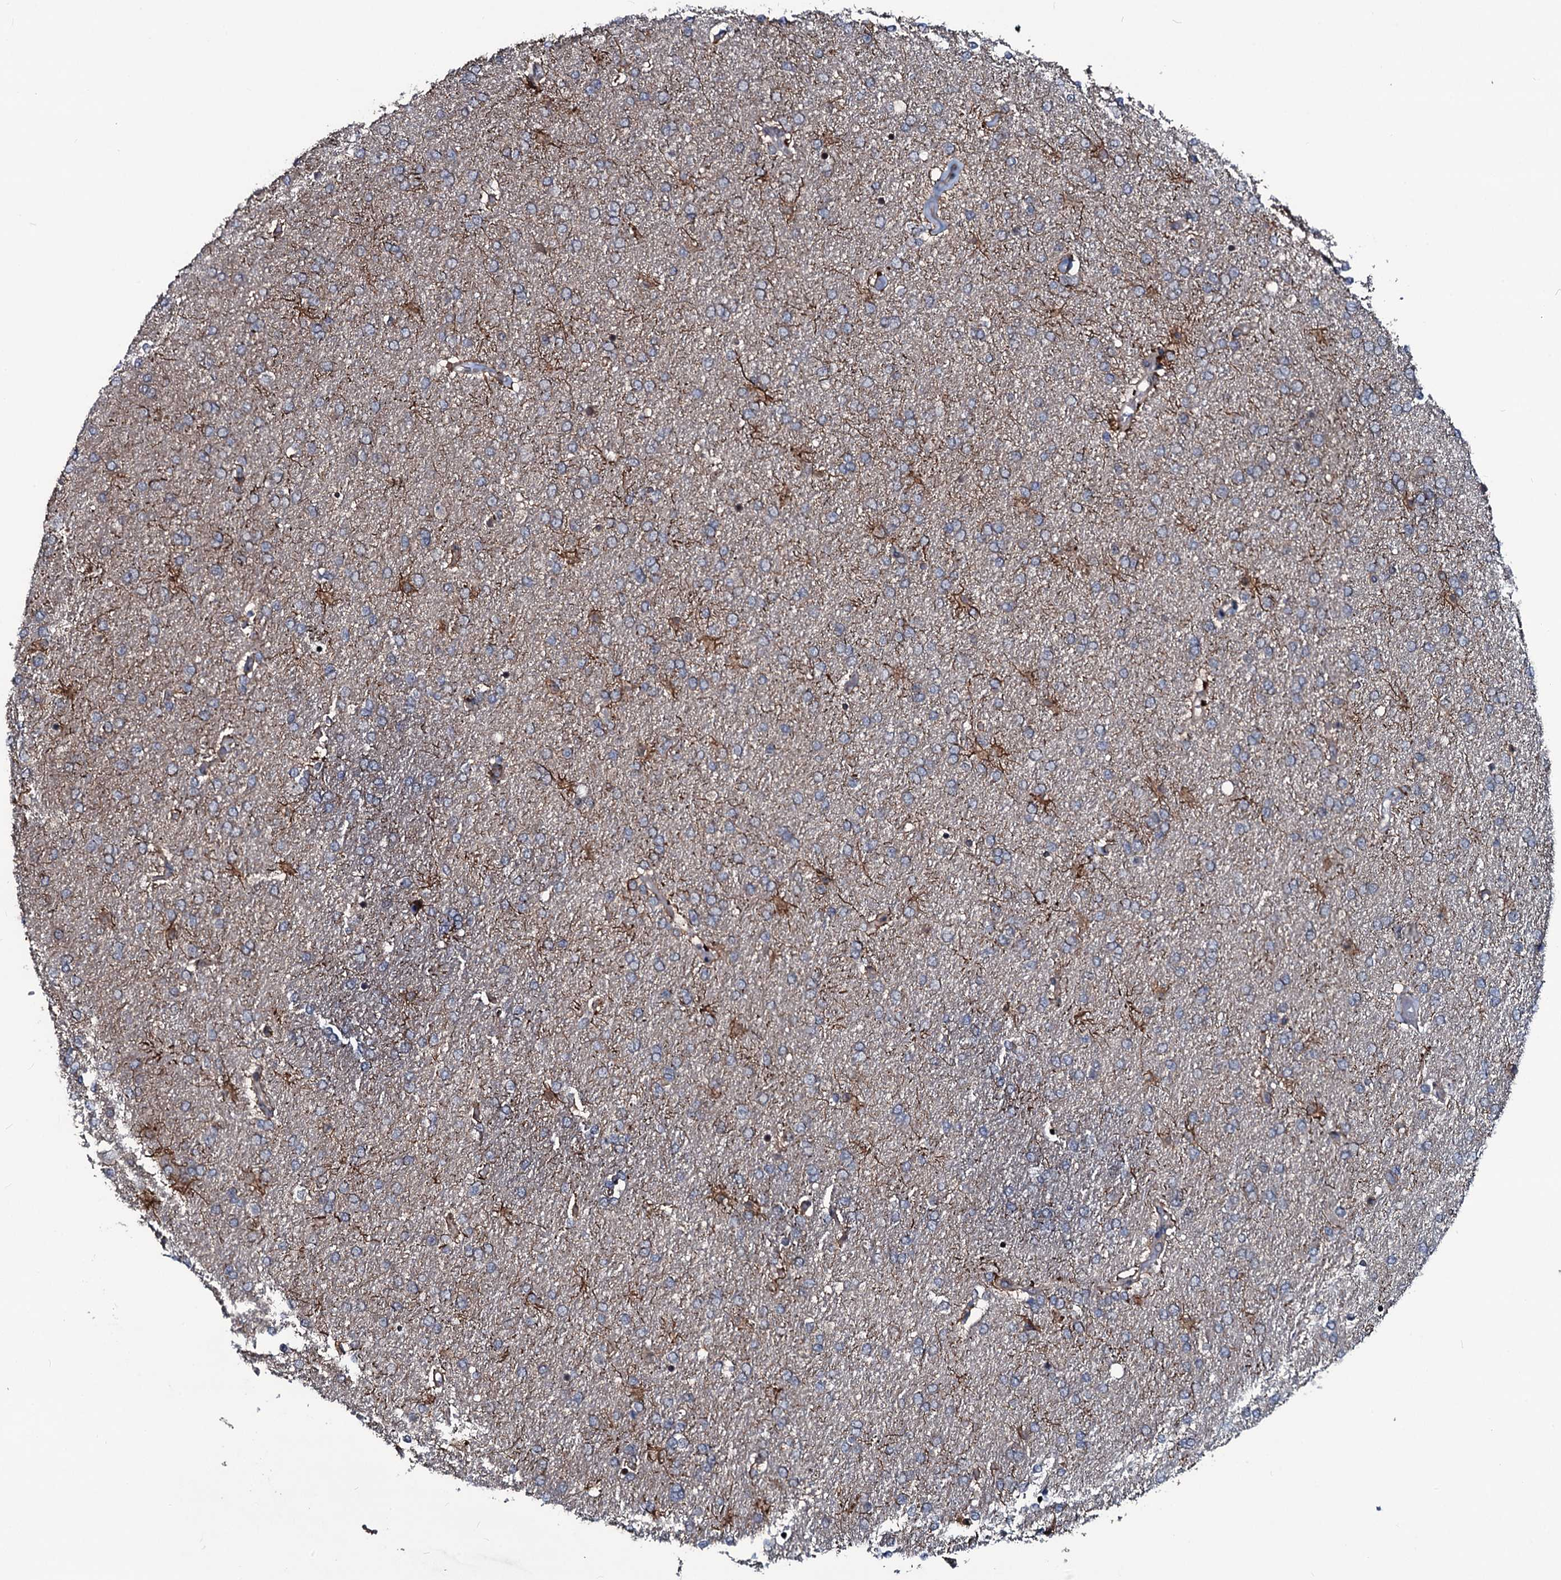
{"staining": {"intensity": "weak", "quantity": "25%-75%", "location": "cytoplasmic/membranous"}, "tissue": "glioma", "cell_type": "Tumor cells", "image_type": "cancer", "snomed": [{"axis": "morphology", "description": "Glioma, malignant, High grade"}, {"axis": "topography", "description": "Brain"}], "caption": "Immunohistochemical staining of human malignant high-grade glioma demonstrates weak cytoplasmic/membranous protein staining in approximately 25%-75% of tumor cells.", "gene": "OGFOD2", "patient": {"sex": "male", "age": 72}}